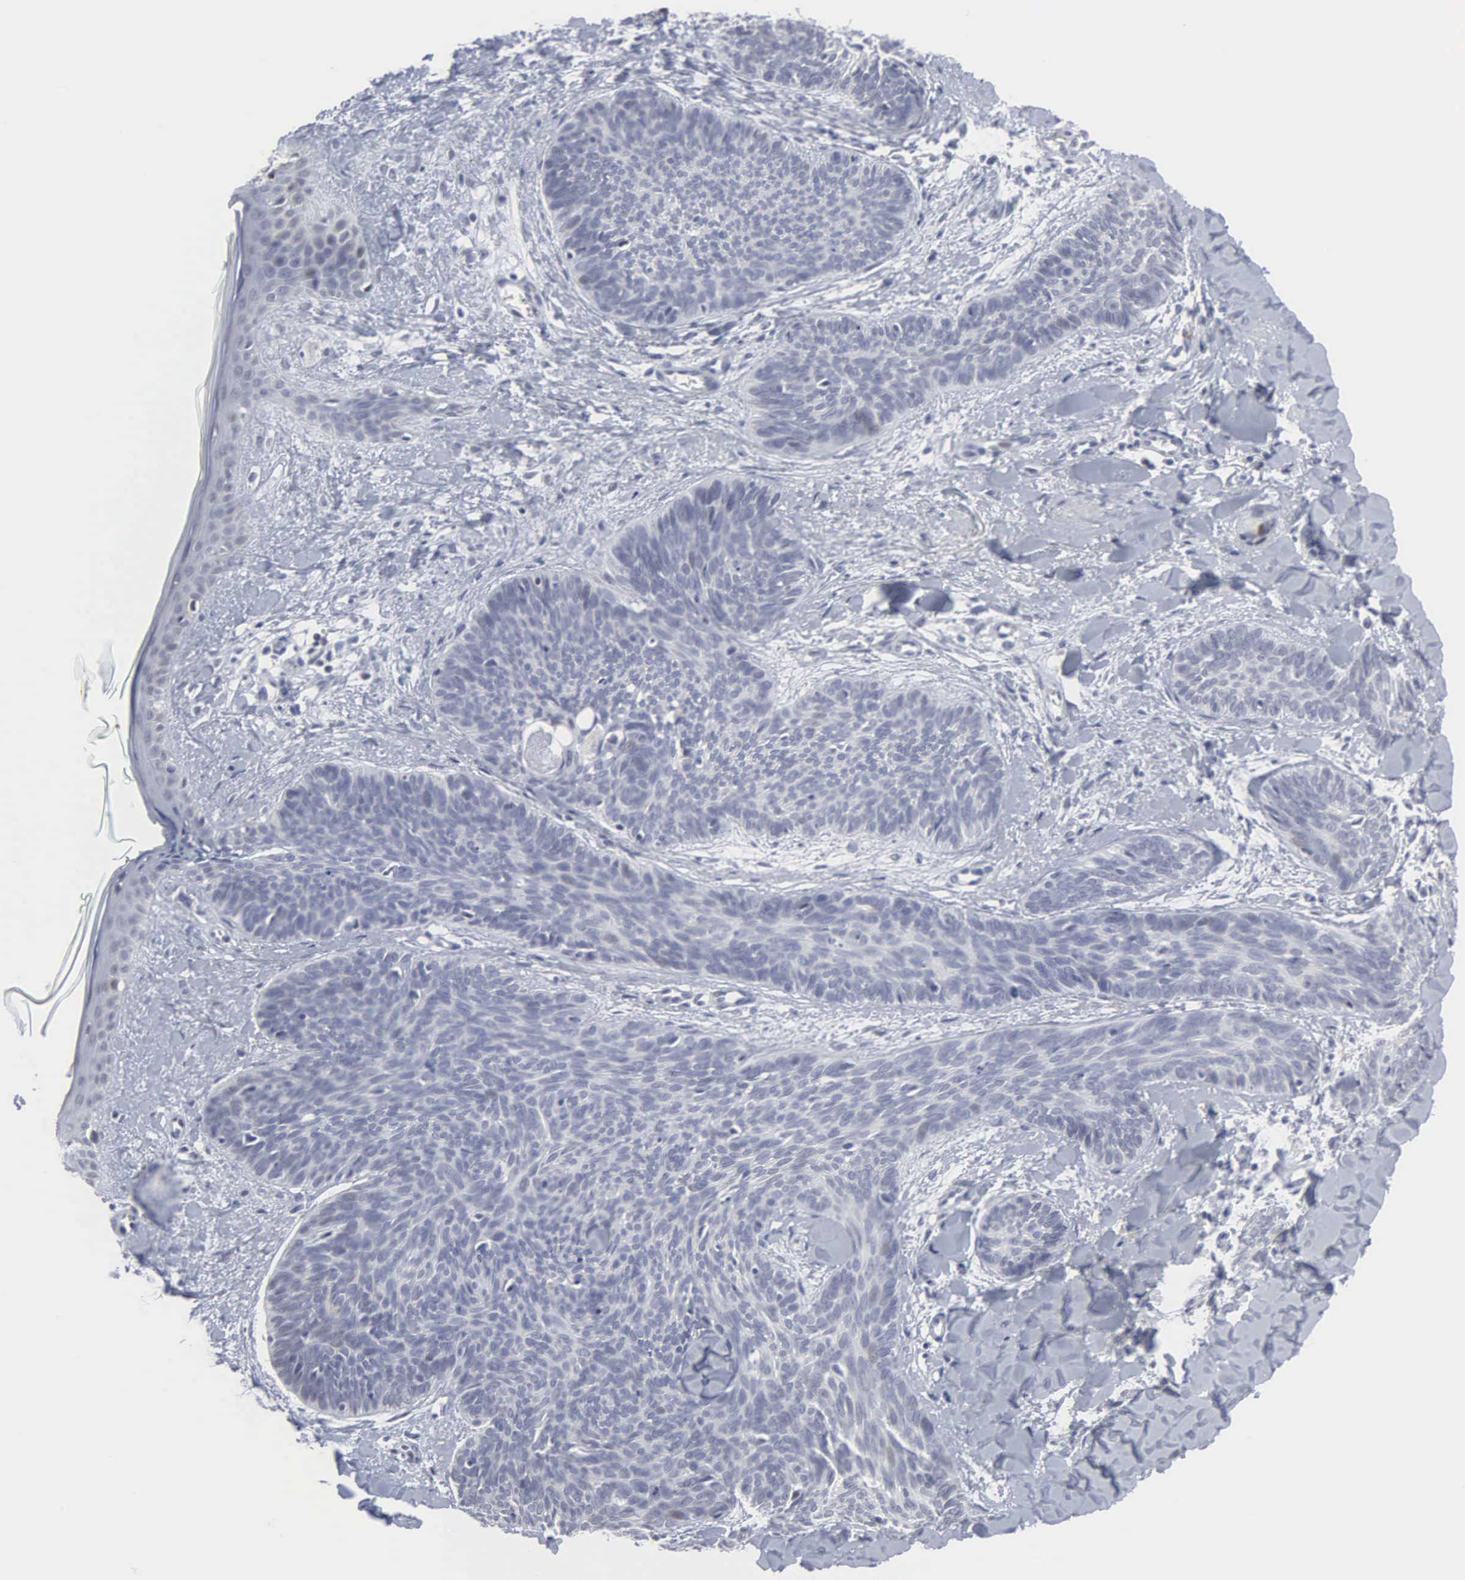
{"staining": {"intensity": "negative", "quantity": "none", "location": "none"}, "tissue": "skin cancer", "cell_type": "Tumor cells", "image_type": "cancer", "snomed": [{"axis": "morphology", "description": "Basal cell carcinoma"}, {"axis": "topography", "description": "Skin"}], "caption": "The IHC micrograph has no significant positivity in tumor cells of basal cell carcinoma (skin) tissue.", "gene": "SPIN3", "patient": {"sex": "female", "age": 81}}